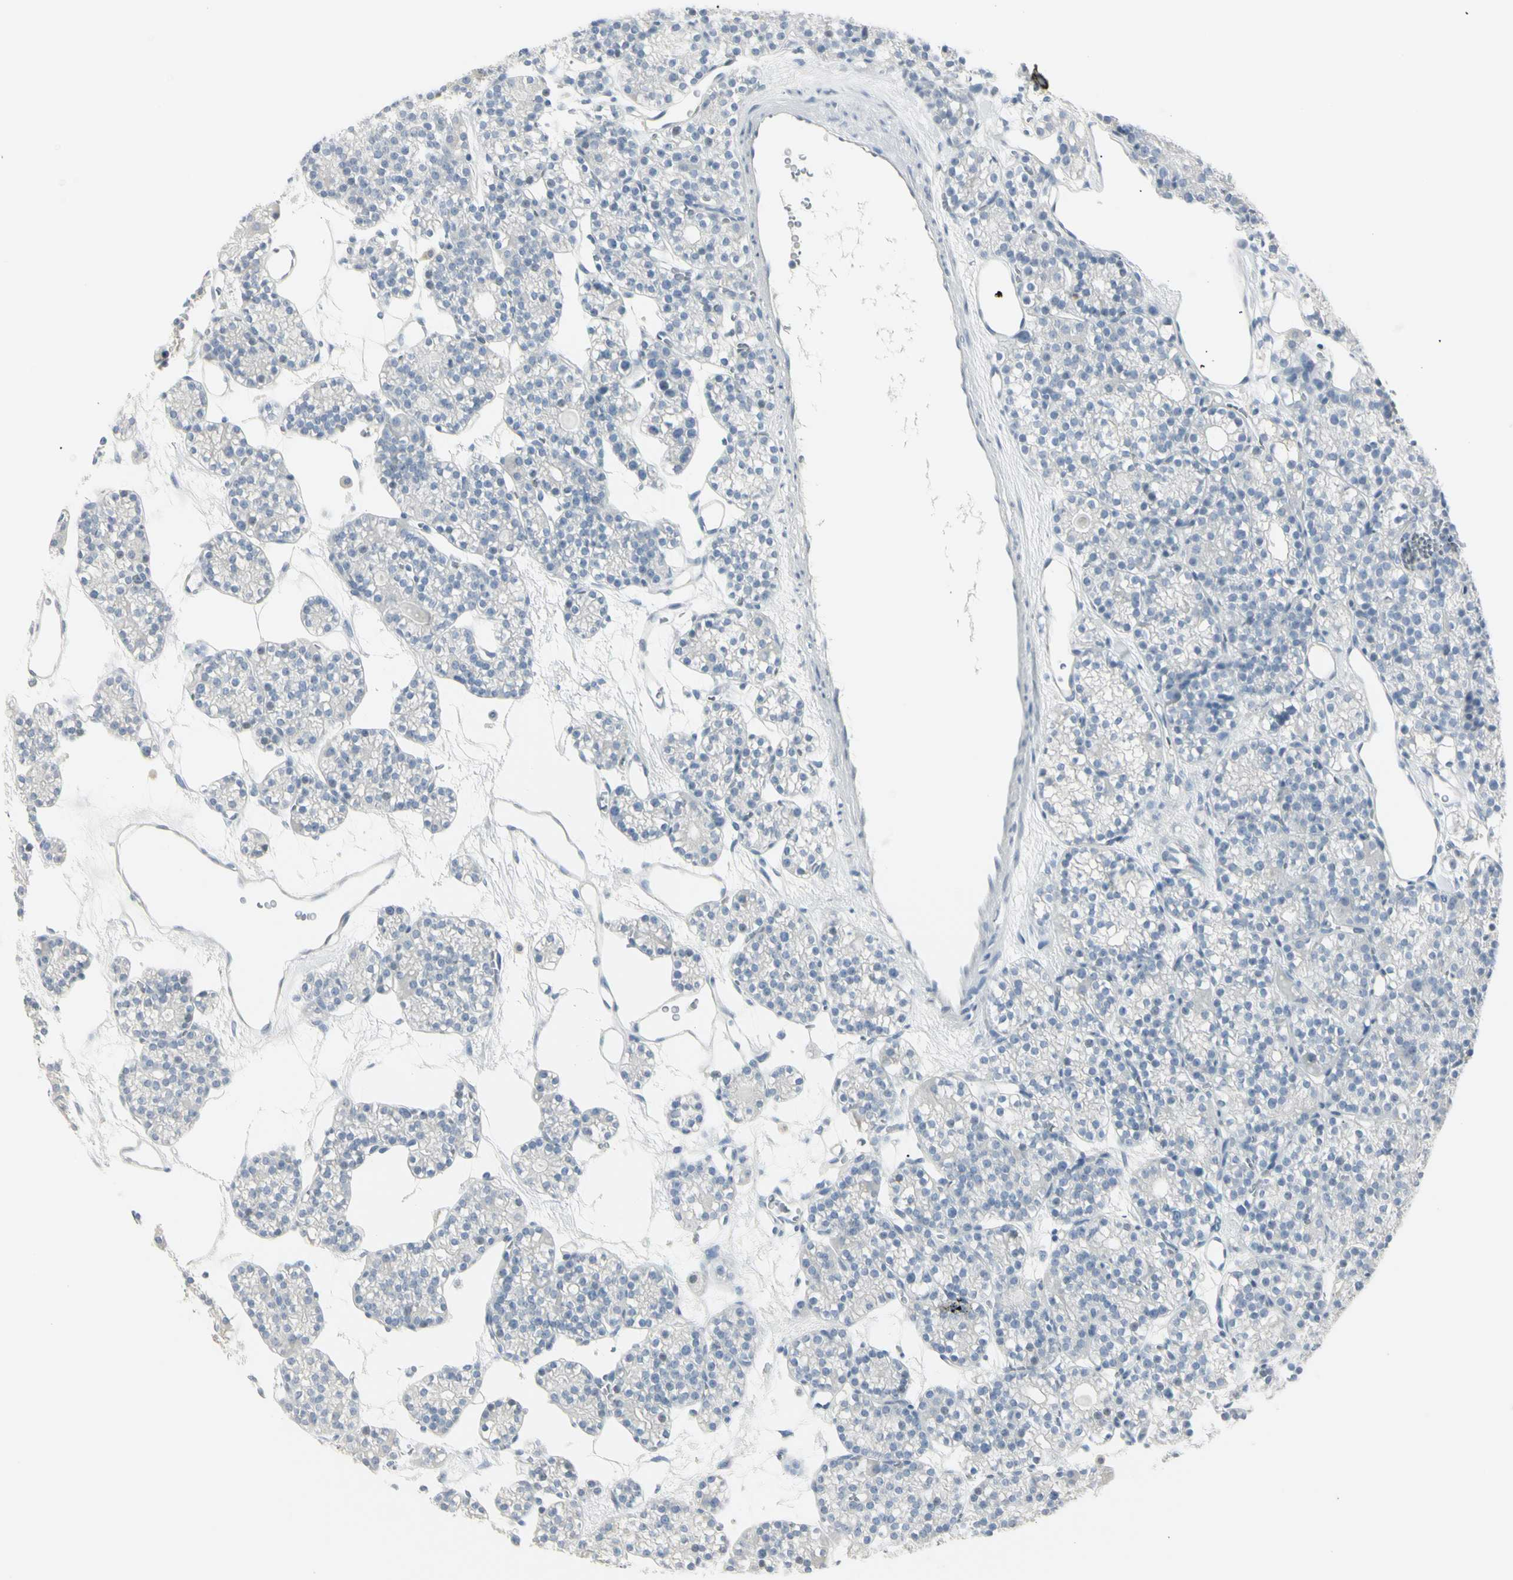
{"staining": {"intensity": "negative", "quantity": "none", "location": "none"}, "tissue": "parathyroid gland", "cell_type": "Glandular cells", "image_type": "normal", "snomed": [{"axis": "morphology", "description": "Normal tissue, NOS"}, {"axis": "topography", "description": "Parathyroid gland"}], "caption": "IHC micrograph of benign human parathyroid gland stained for a protein (brown), which shows no expression in glandular cells.", "gene": "PIP", "patient": {"sex": "female", "age": 64}}